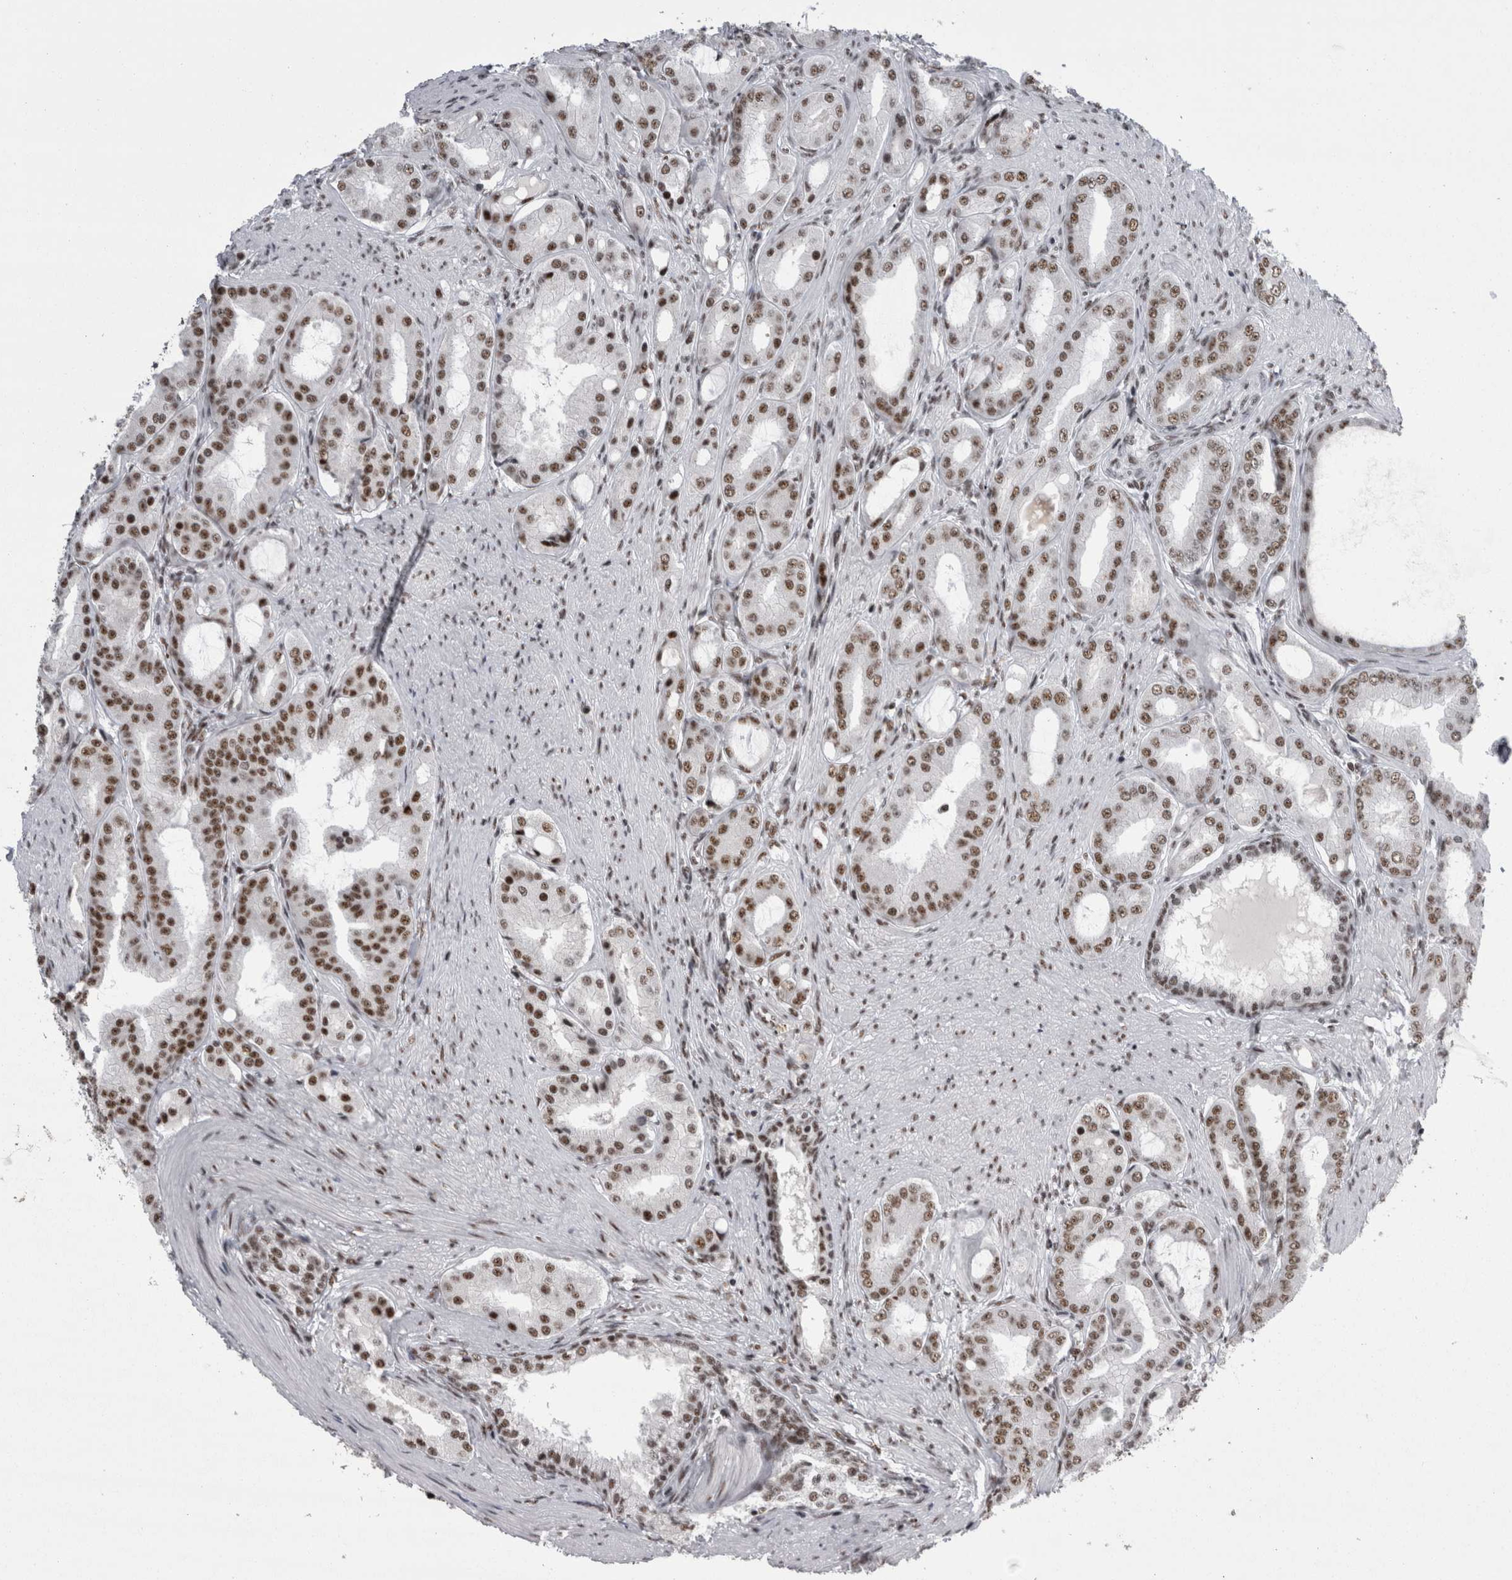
{"staining": {"intensity": "moderate", "quantity": ">75%", "location": "nuclear"}, "tissue": "prostate cancer", "cell_type": "Tumor cells", "image_type": "cancer", "snomed": [{"axis": "morphology", "description": "Adenocarcinoma, High grade"}, {"axis": "topography", "description": "Prostate"}], "caption": "Human prostate cancer (adenocarcinoma (high-grade)) stained for a protein (brown) shows moderate nuclear positive expression in about >75% of tumor cells.", "gene": "SNRNP40", "patient": {"sex": "male", "age": 60}}